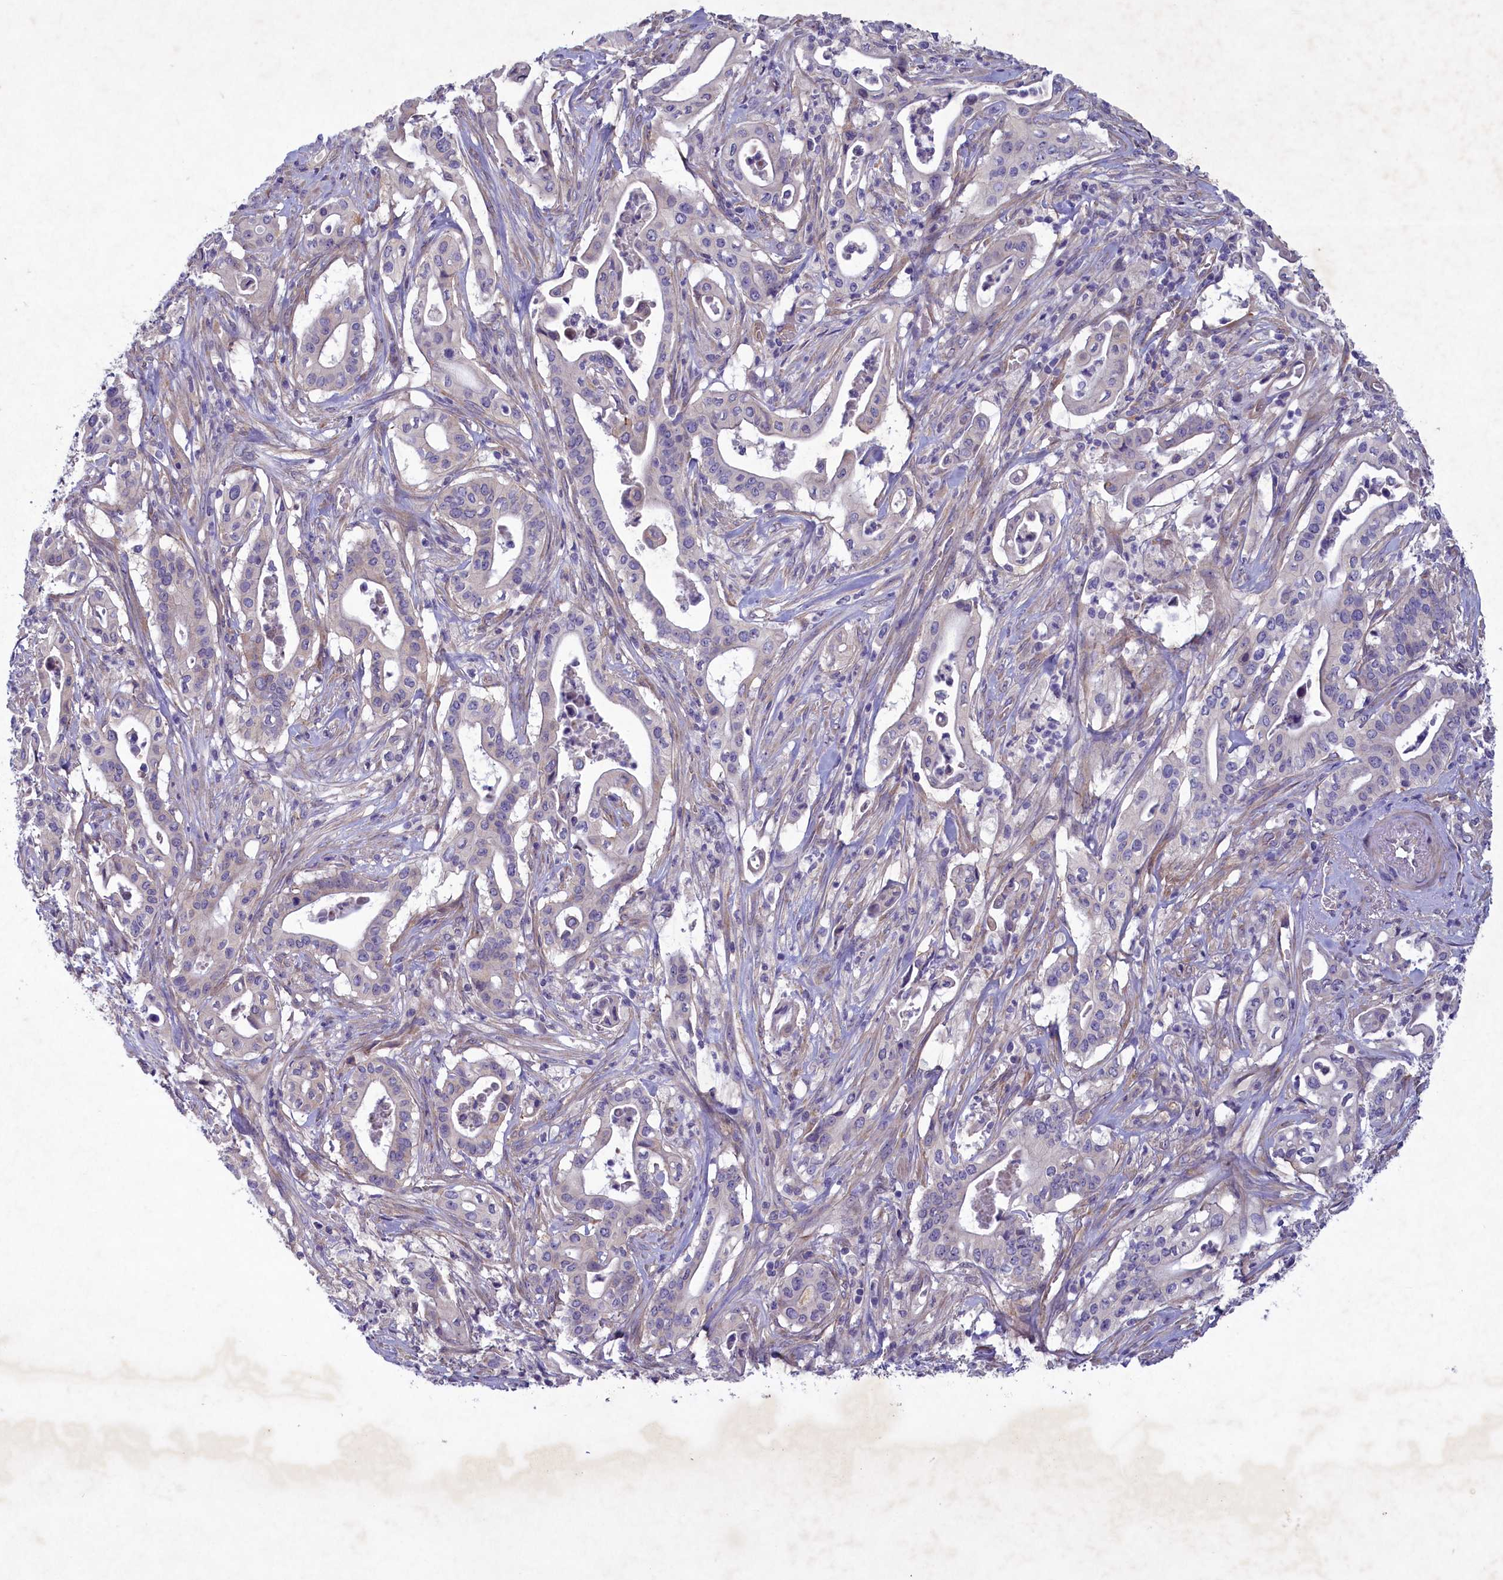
{"staining": {"intensity": "negative", "quantity": "none", "location": "none"}, "tissue": "pancreatic cancer", "cell_type": "Tumor cells", "image_type": "cancer", "snomed": [{"axis": "morphology", "description": "Adenocarcinoma, NOS"}, {"axis": "topography", "description": "Pancreas"}], "caption": "Micrograph shows no significant protein expression in tumor cells of pancreatic cancer (adenocarcinoma). (DAB (3,3'-diaminobenzidine) IHC, high magnification).", "gene": "PLEKHG6", "patient": {"sex": "female", "age": 77}}